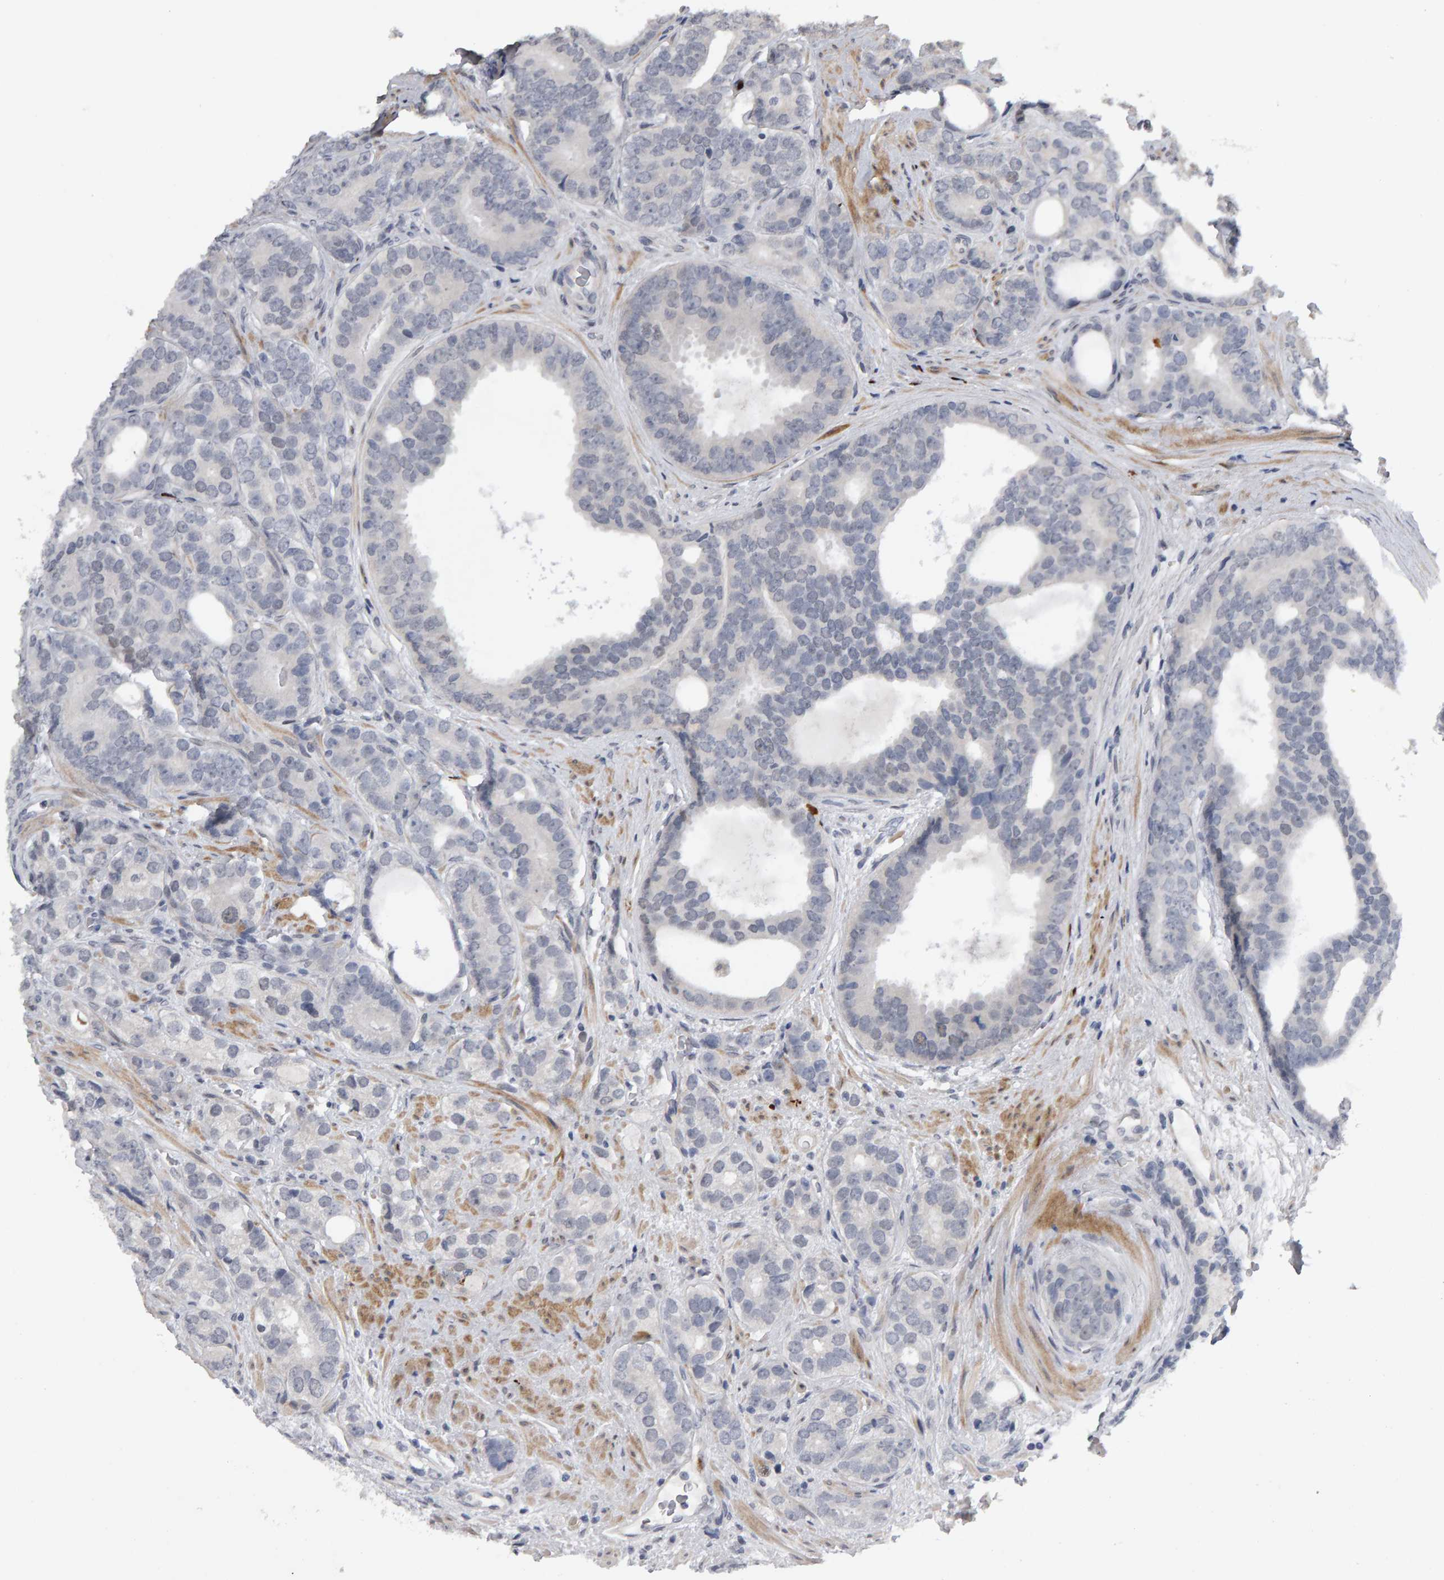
{"staining": {"intensity": "negative", "quantity": "none", "location": "none"}, "tissue": "prostate cancer", "cell_type": "Tumor cells", "image_type": "cancer", "snomed": [{"axis": "morphology", "description": "Adenocarcinoma, High grade"}, {"axis": "topography", "description": "Prostate"}], "caption": "Photomicrograph shows no protein positivity in tumor cells of adenocarcinoma (high-grade) (prostate) tissue.", "gene": "IPO8", "patient": {"sex": "male", "age": 56}}